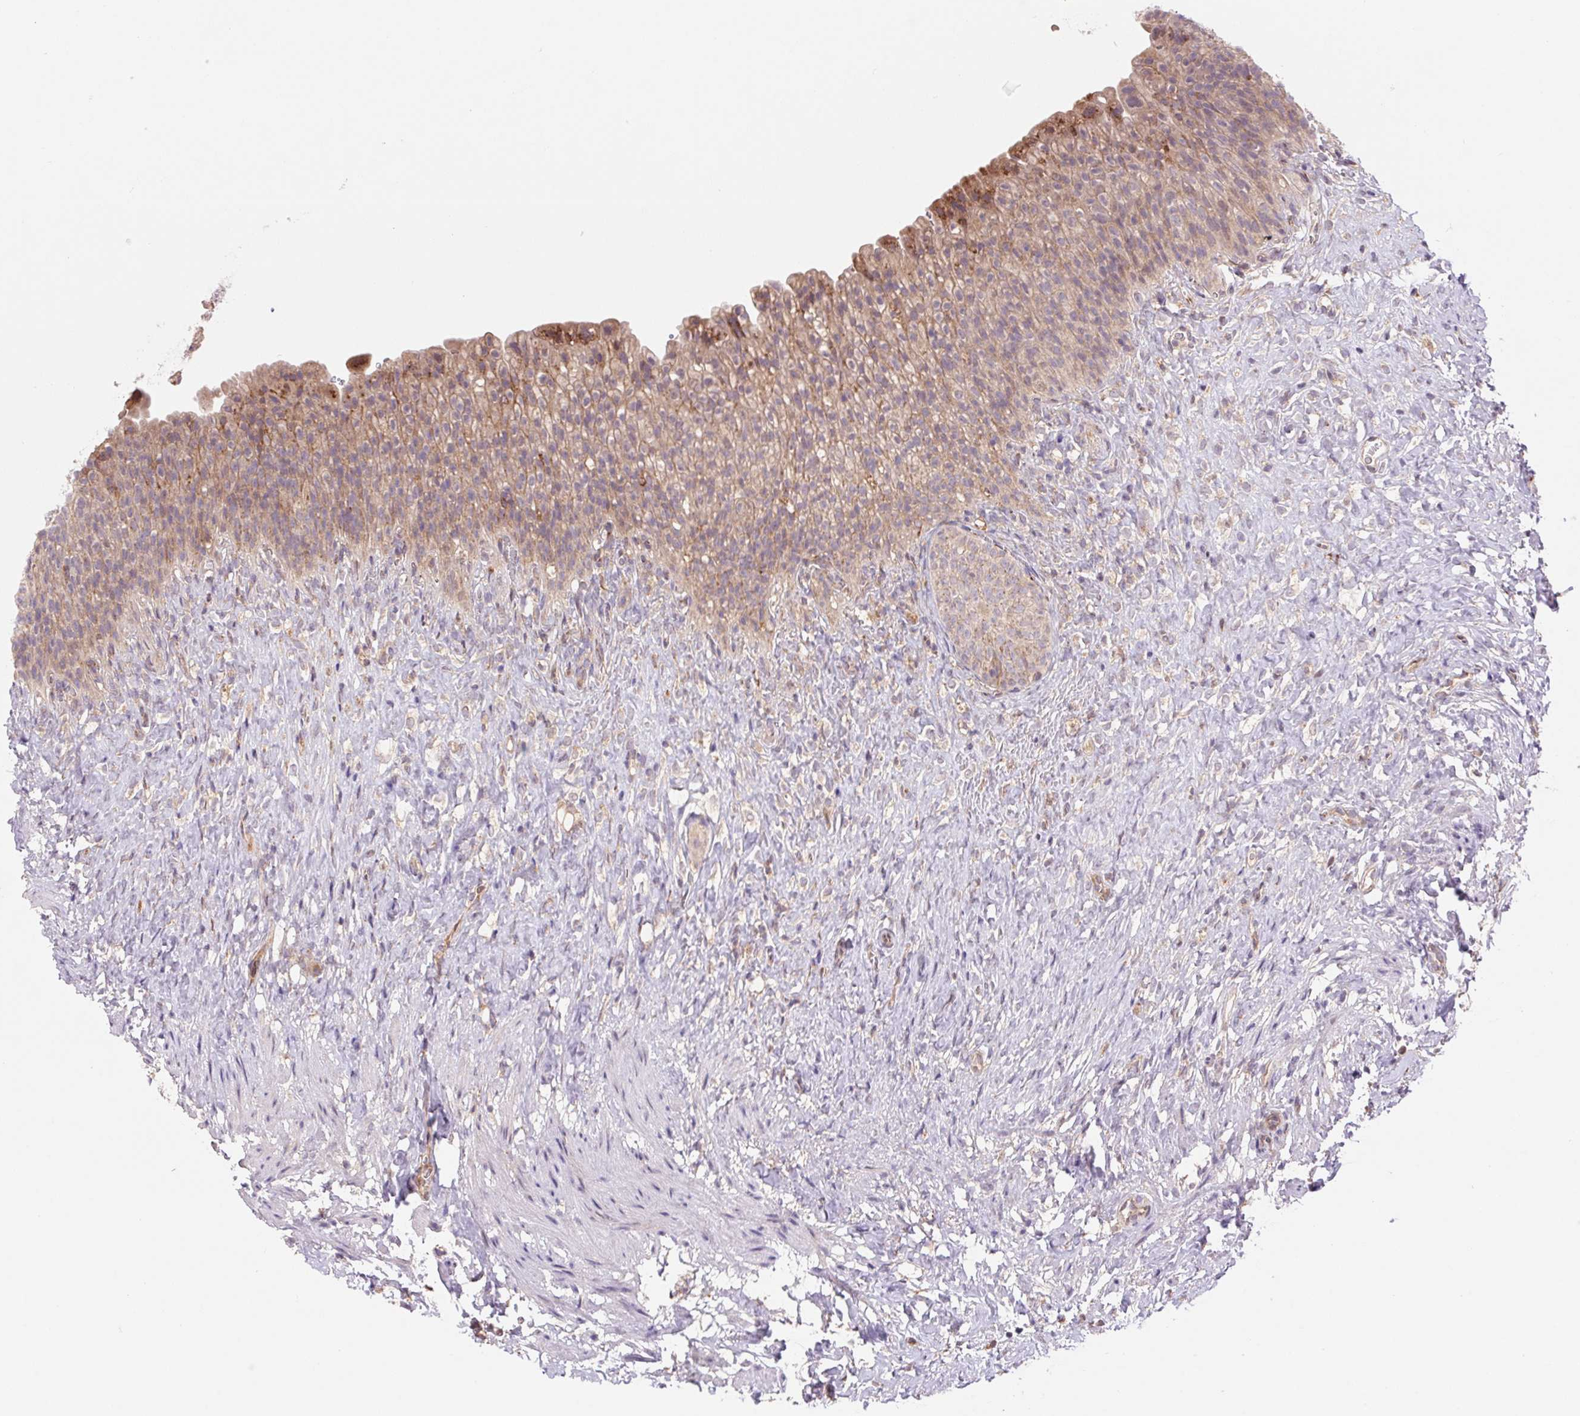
{"staining": {"intensity": "weak", "quantity": "25%-75%", "location": "cytoplasmic/membranous"}, "tissue": "urinary bladder", "cell_type": "Urothelial cells", "image_type": "normal", "snomed": [{"axis": "morphology", "description": "Normal tissue, NOS"}, {"axis": "topography", "description": "Urinary bladder"}, {"axis": "topography", "description": "Prostate"}], "caption": "This micrograph displays unremarkable urinary bladder stained with immunohistochemistry to label a protein in brown. The cytoplasmic/membranous of urothelial cells show weak positivity for the protein. Nuclei are counter-stained blue.", "gene": "KLHL20", "patient": {"sex": "male", "age": 76}}